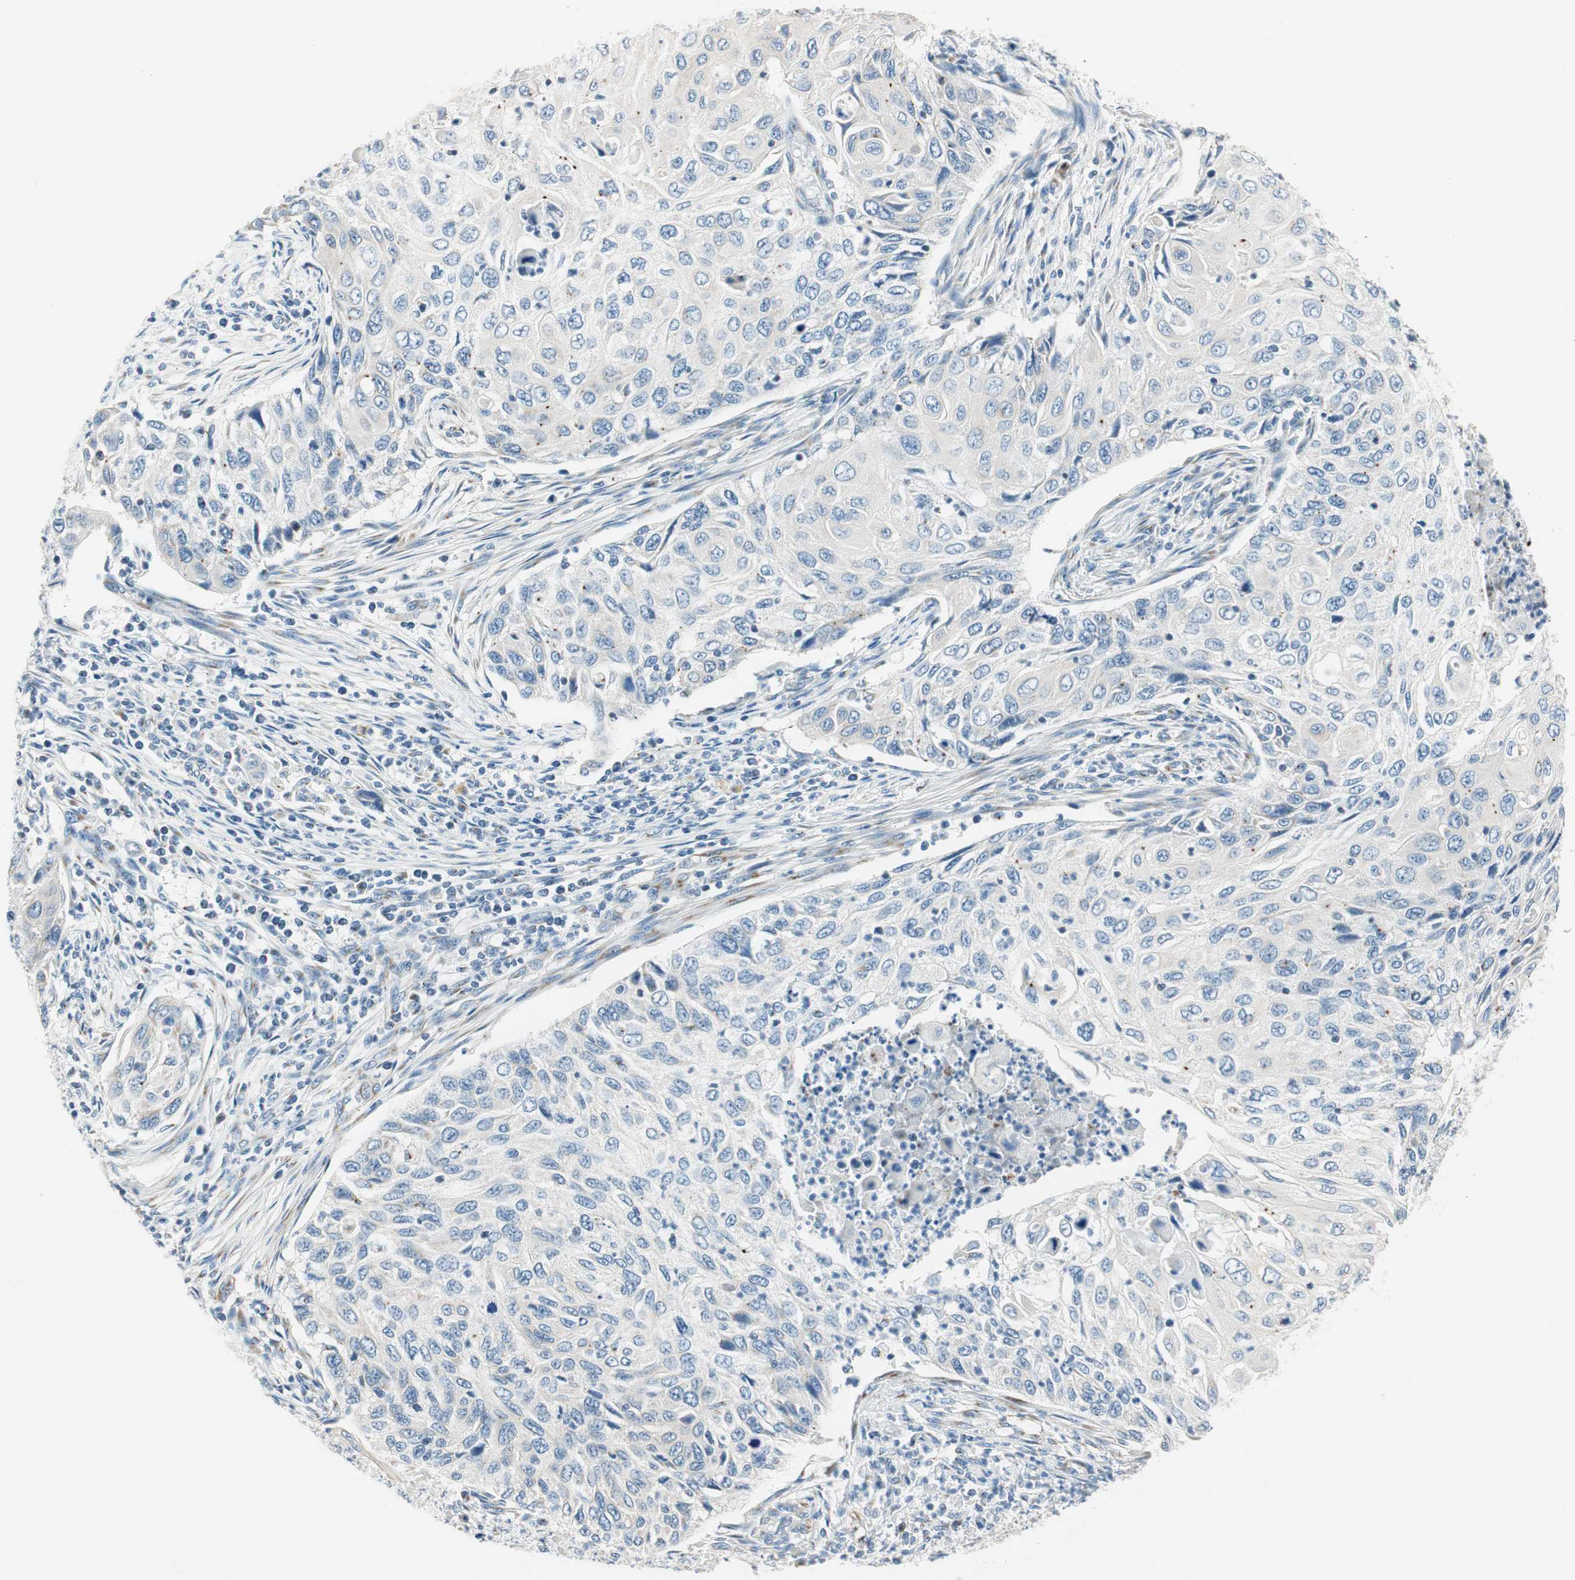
{"staining": {"intensity": "negative", "quantity": "none", "location": "none"}, "tissue": "cervical cancer", "cell_type": "Tumor cells", "image_type": "cancer", "snomed": [{"axis": "morphology", "description": "Squamous cell carcinoma, NOS"}, {"axis": "topography", "description": "Cervix"}], "caption": "A photomicrograph of cervical cancer (squamous cell carcinoma) stained for a protein shows no brown staining in tumor cells.", "gene": "TMF1", "patient": {"sex": "female", "age": 70}}